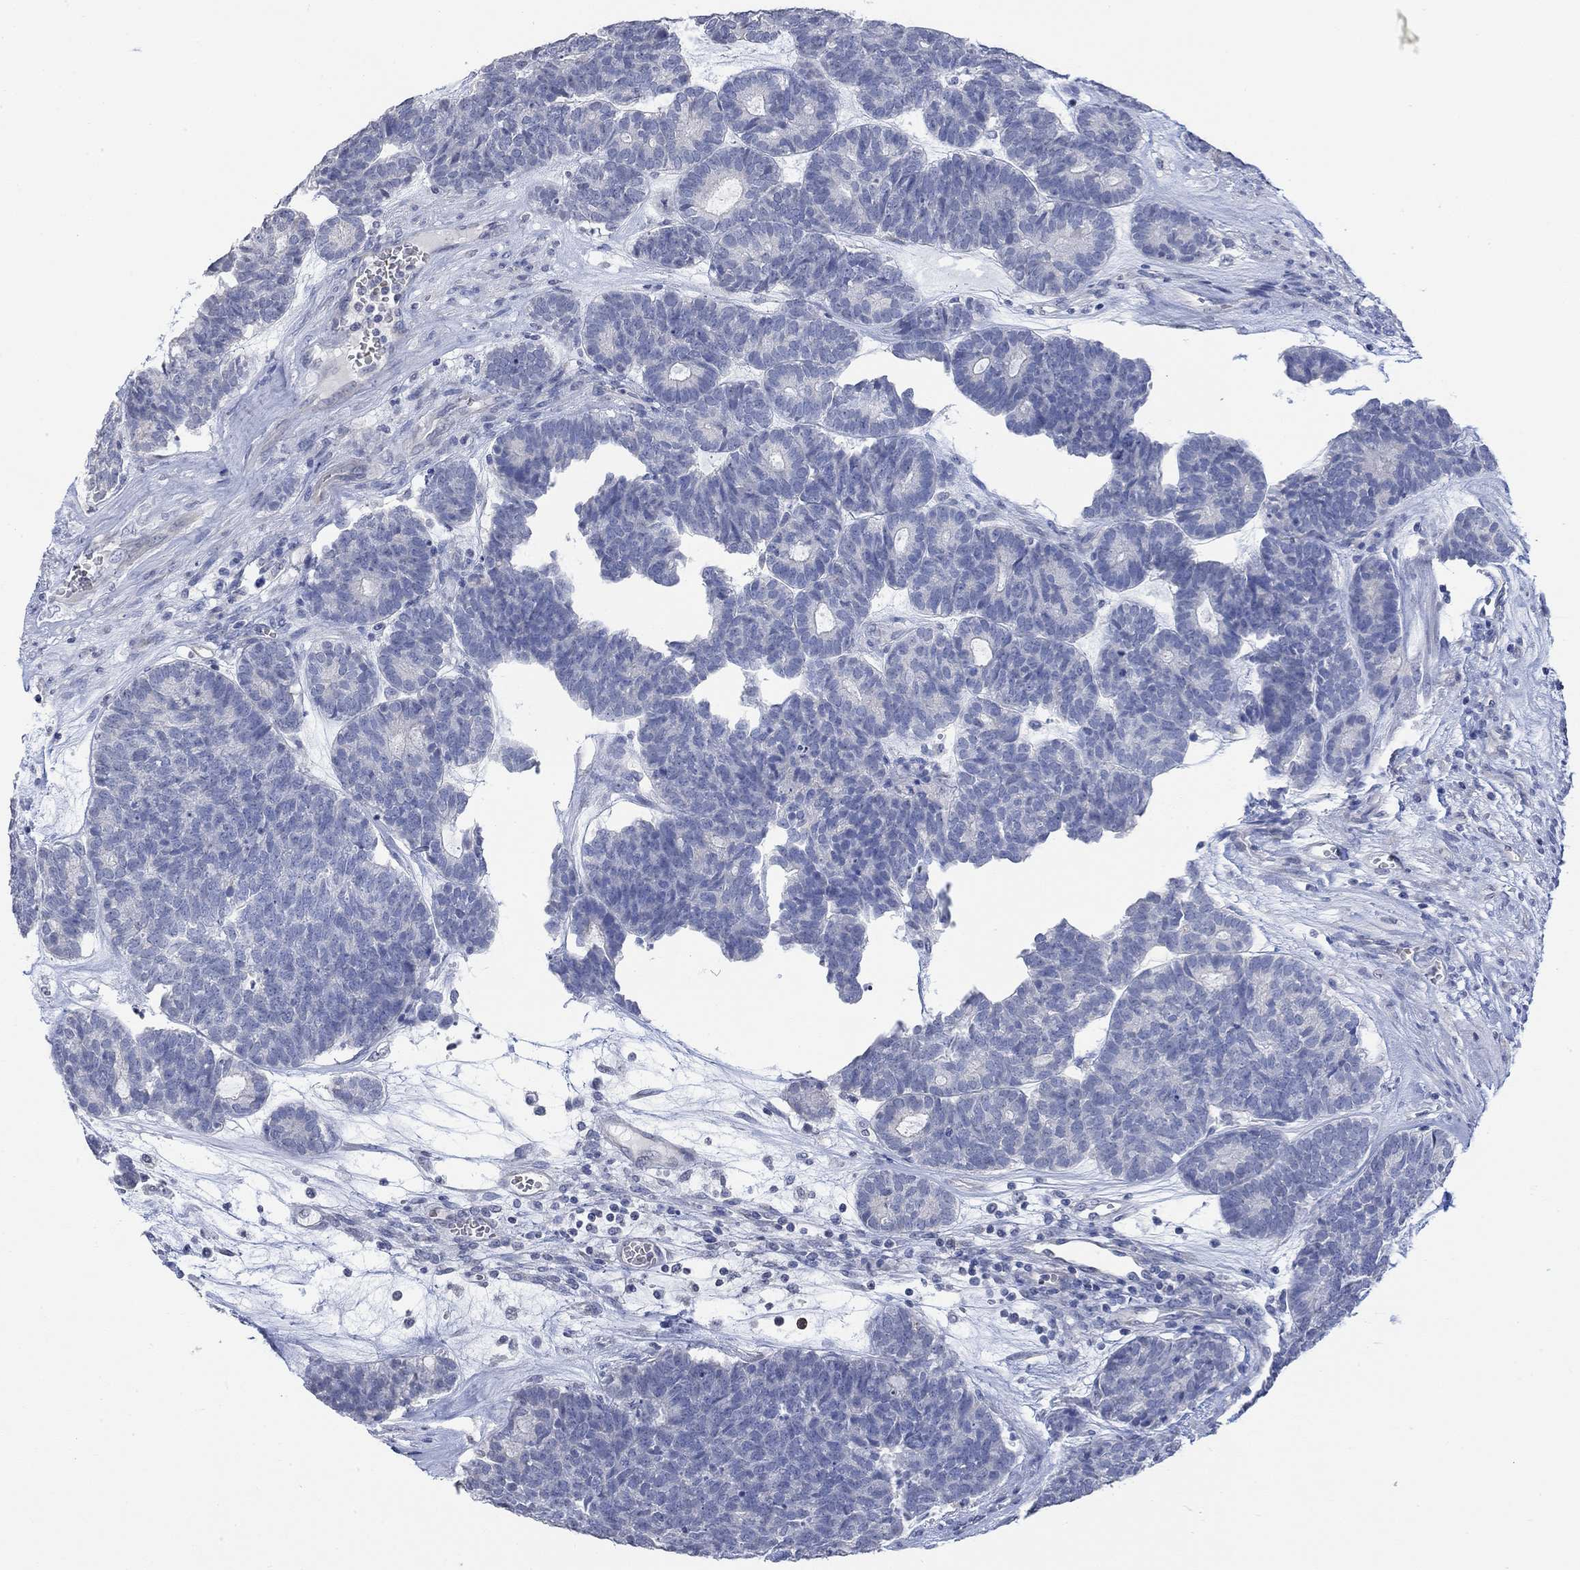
{"staining": {"intensity": "negative", "quantity": "none", "location": "none"}, "tissue": "head and neck cancer", "cell_type": "Tumor cells", "image_type": "cancer", "snomed": [{"axis": "morphology", "description": "Adenocarcinoma, NOS"}, {"axis": "topography", "description": "Head-Neck"}], "caption": "An immunohistochemistry (IHC) histopathology image of head and neck adenocarcinoma is shown. There is no staining in tumor cells of head and neck adenocarcinoma. Brightfield microscopy of IHC stained with DAB (3,3'-diaminobenzidine) (brown) and hematoxylin (blue), captured at high magnification.", "gene": "TMEM255A", "patient": {"sex": "female", "age": 81}}